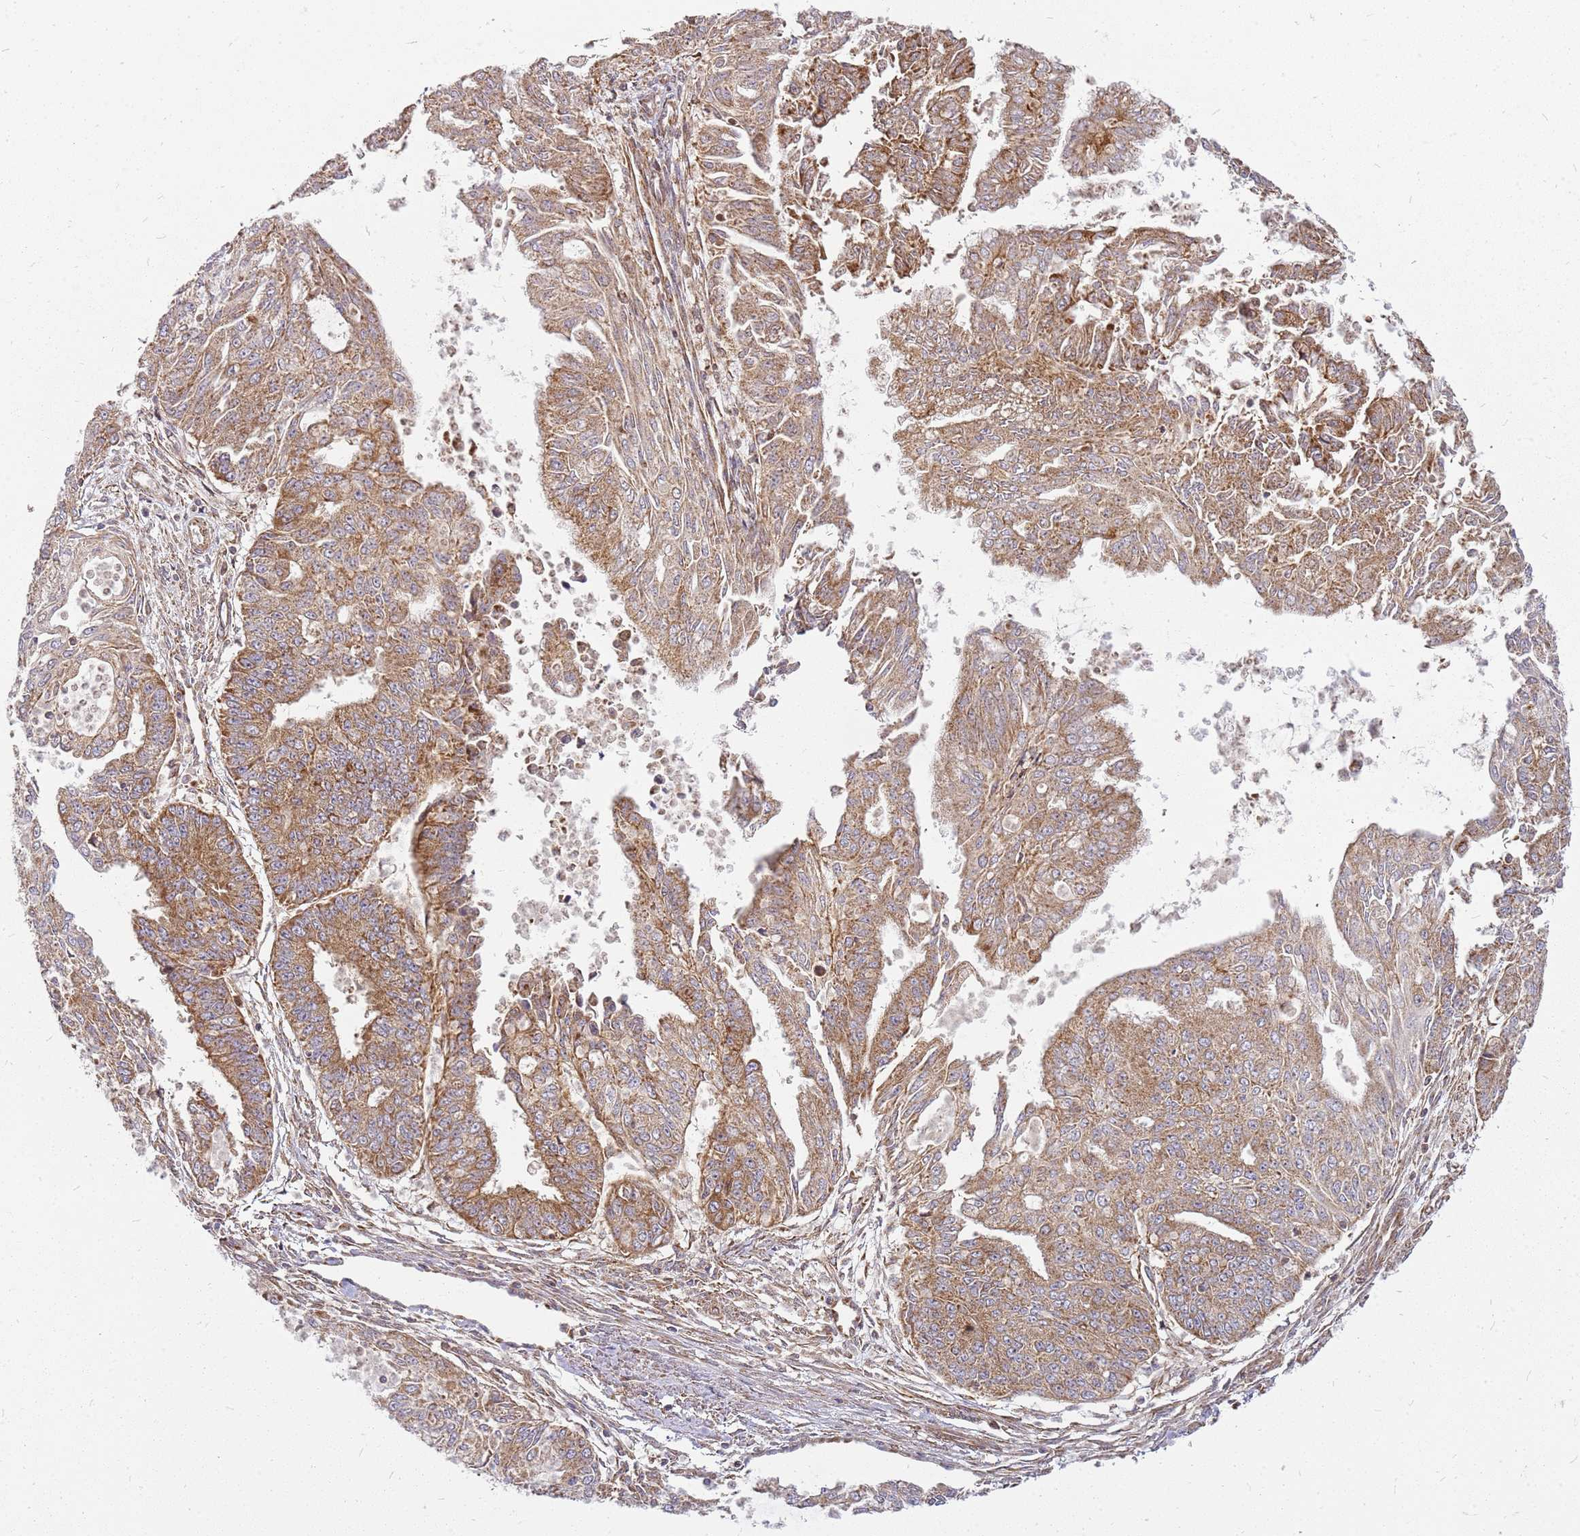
{"staining": {"intensity": "moderate", "quantity": ">75%", "location": "cytoplasmic/membranous"}, "tissue": "endometrial cancer", "cell_type": "Tumor cells", "image_type": "cancer", "snomed": [{"axis": "morphology", "description": "Adenocarcinoma, NOS"}, {"axis": "topography", "description": "Endometrium"}], "caption": "Brown immunohistochemical staining in endometrial cancer exhibits moderate cytoplasmic/membranous expression in about >75% of tumor cells.", "gene": "CCDC159", "patient": {"sex": "female", "age": 73}}